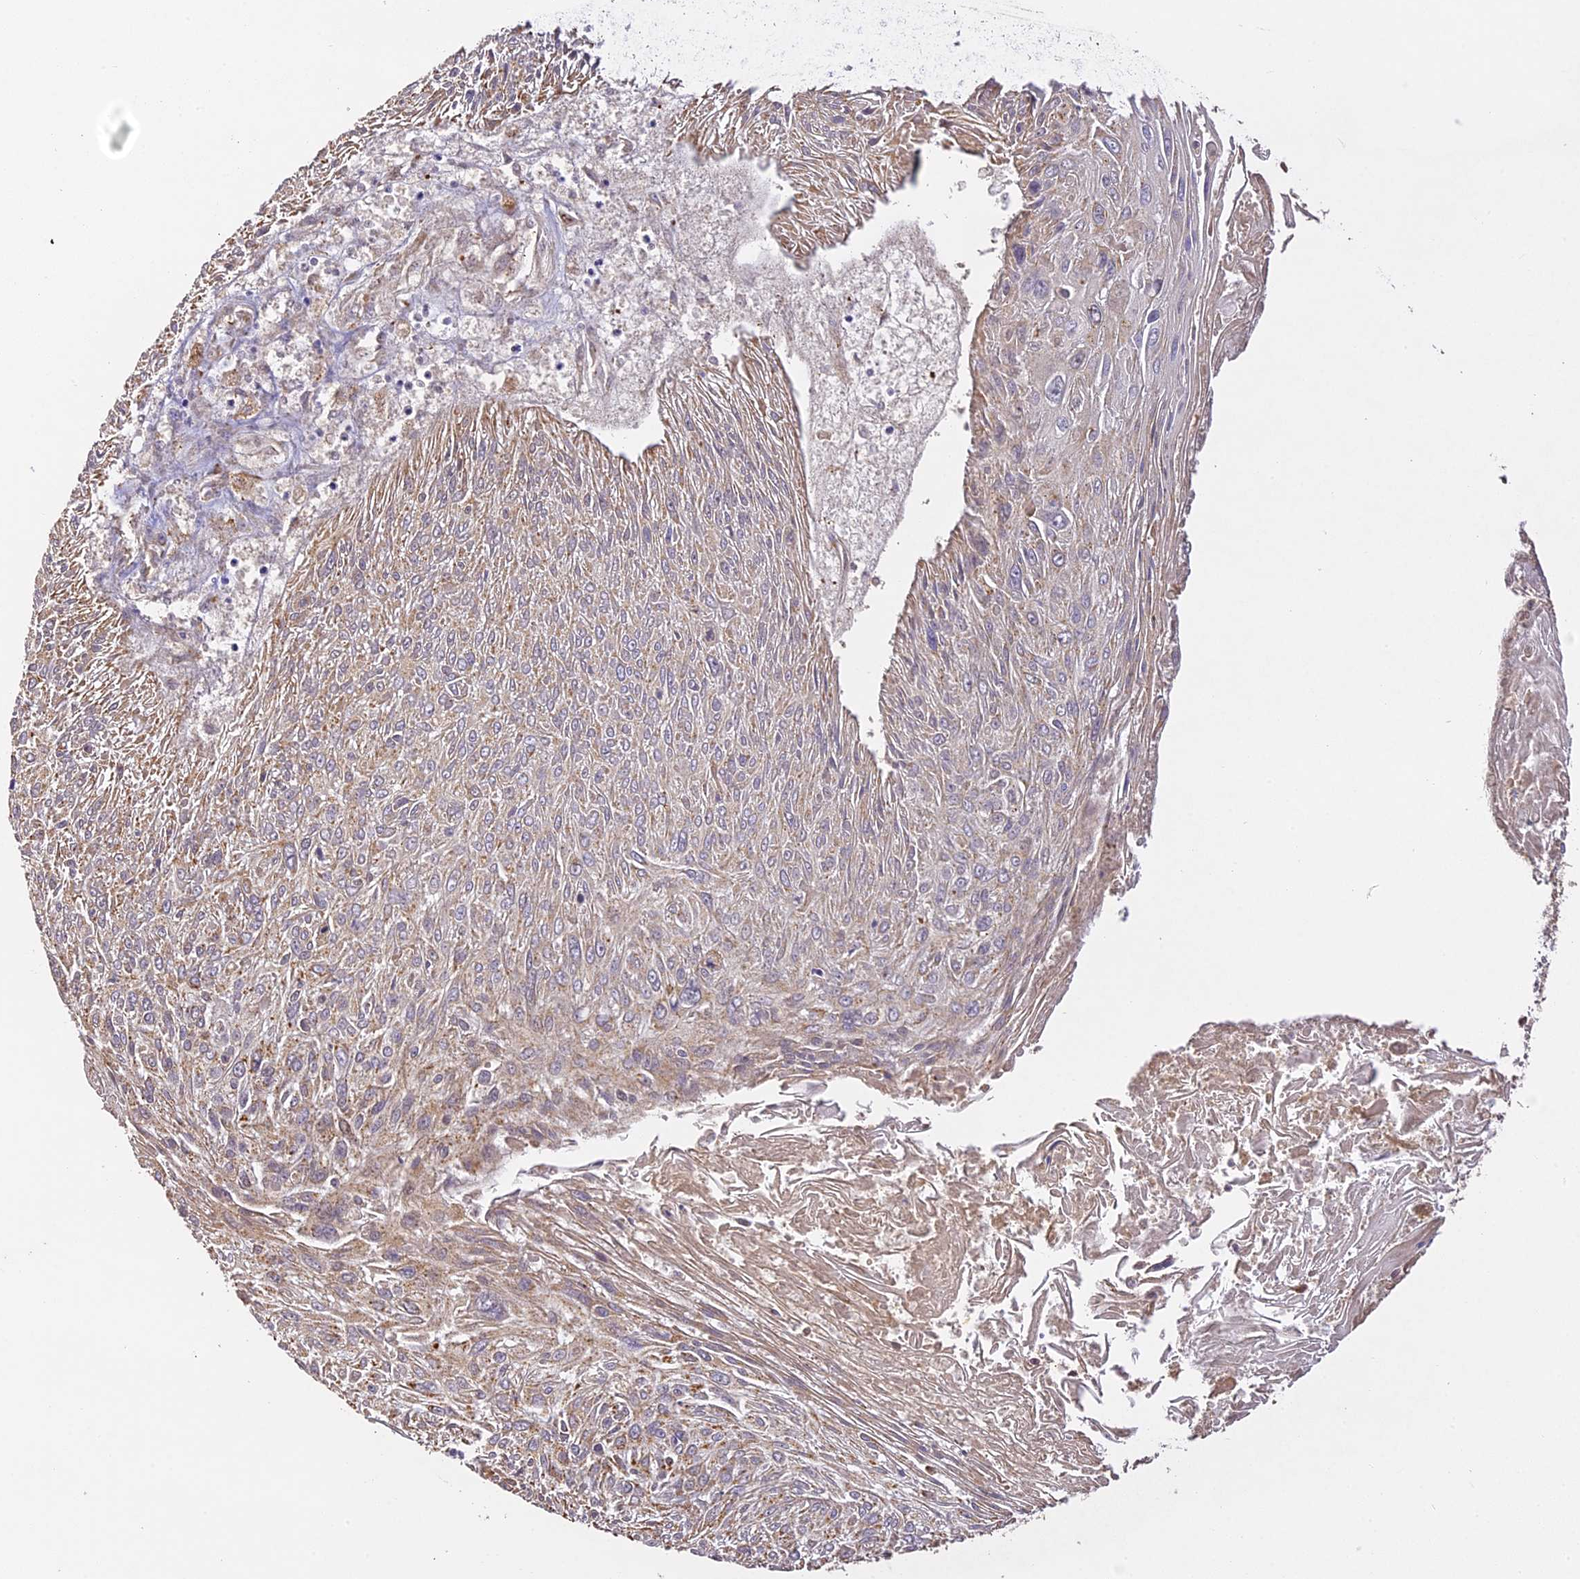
{"staining": {"intensity": "weak", "quantity": "<25%", "location": "cytoplasmic/membranous"}, "tissue": "cervical cancer", "cell_type": "Tumor cells", "image_type": "cancer", "snomed": [{"axis": "morphology", "description": "Squamous cell carcinoma, NOS"}, {"axis": "topography", "description": "Cervix"}], "caption": "Immunohistochemistry (IHC) of cervical squamous cell carcinoma reveals no positivity in tumor cells.", "gene": "BRAP", "patient": {"sex": "female", "age": 51}}